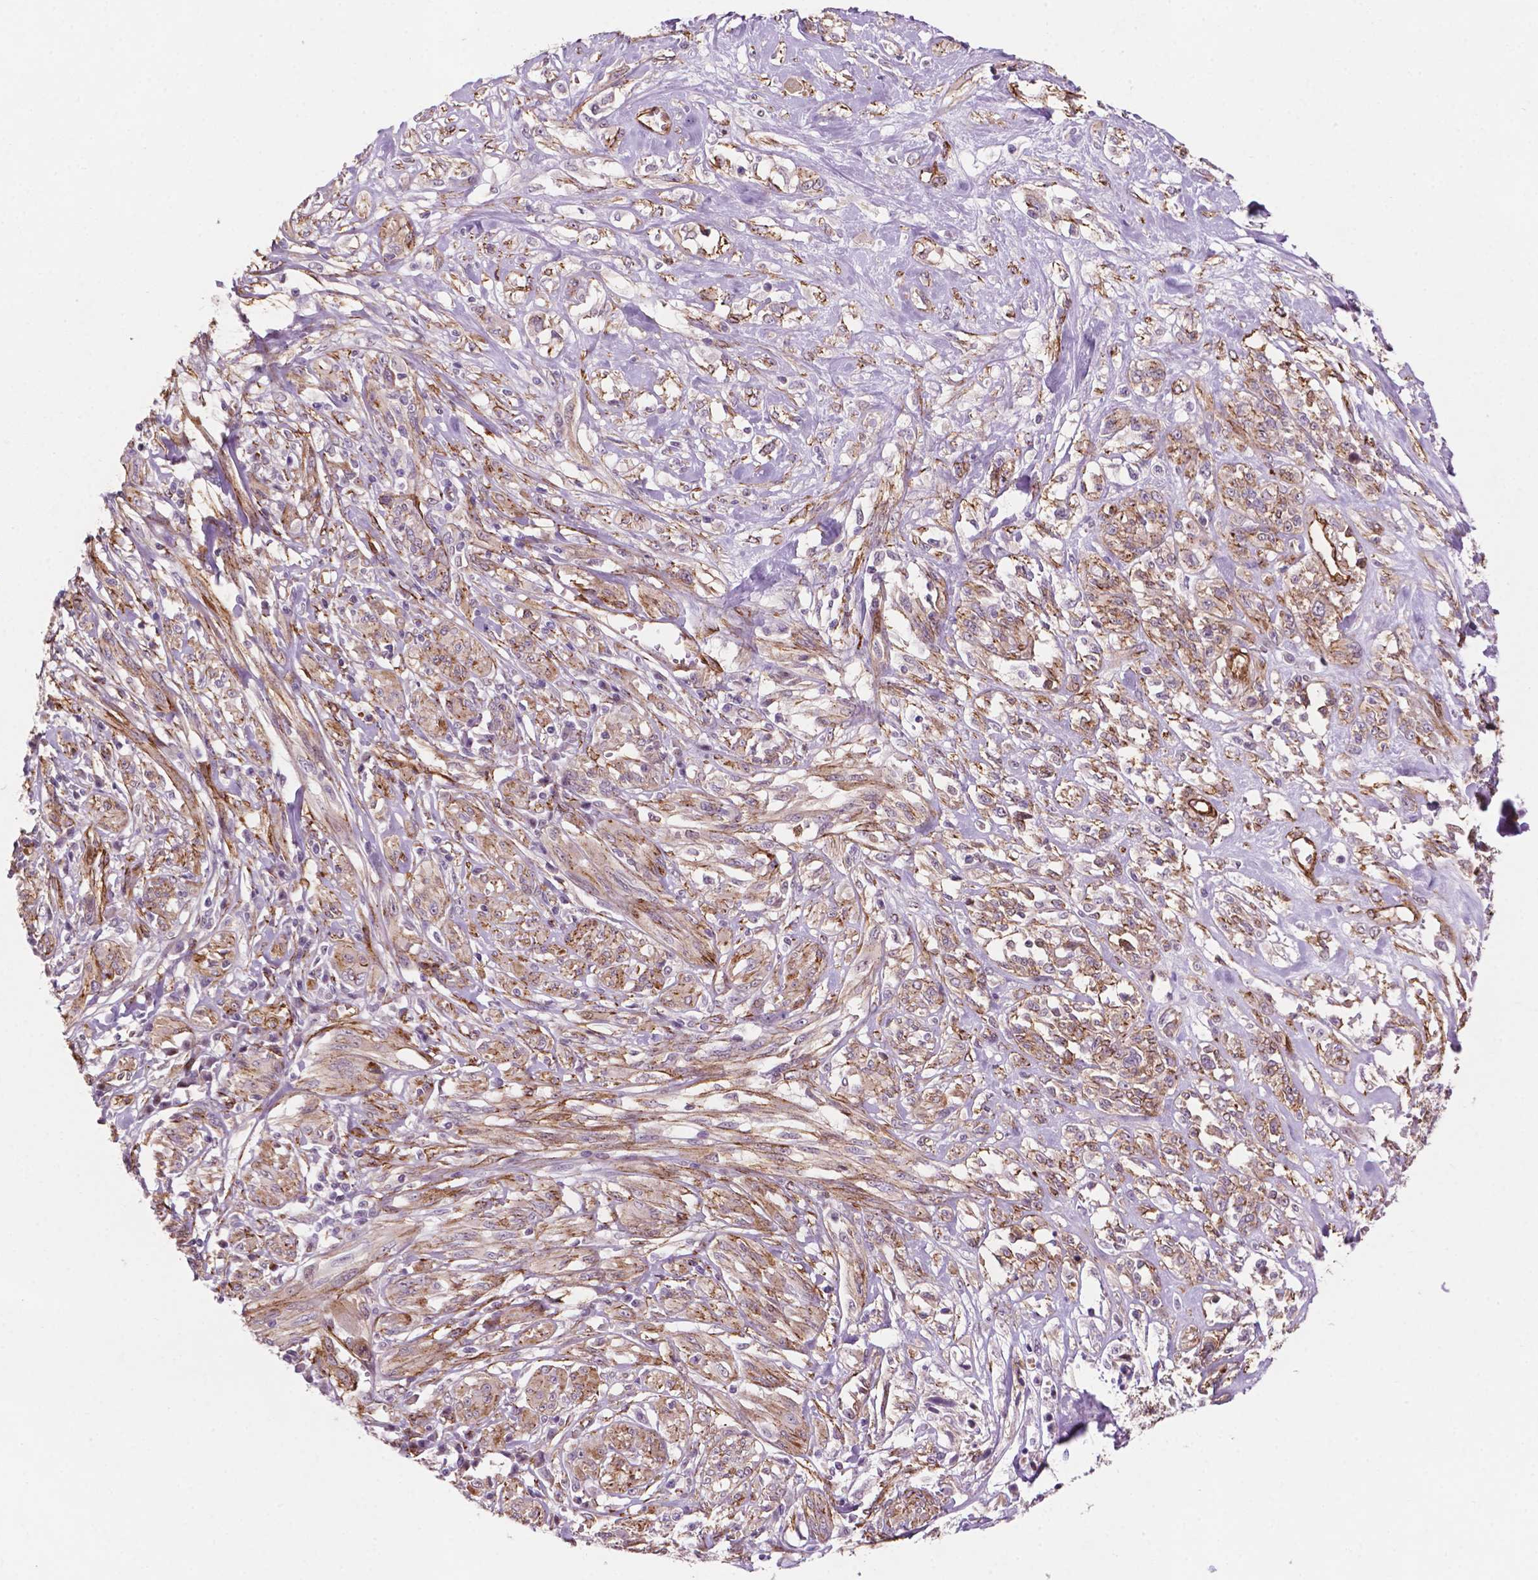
{"staining": {"intensity": "moderate", "quantity": "25%-75%", "location": "cytoplasmic/membranous"}, "tissue": "melanoma", "cell_type": "Tumor cells", "image_type": "cancer", "snomed": [{"axis": "morphology", "description": "Malignant melanoma, NOS"}, {"axis": "topography", "description": "Skin"}], "caption": "Protein analysis of malignant melanoma tissue shows moderate cytoplasmic/membranous expression in approximately 25%-75% of tumor cells.", "gene": "EGFL8", "patient": {"sex": "female", "age": 91}}